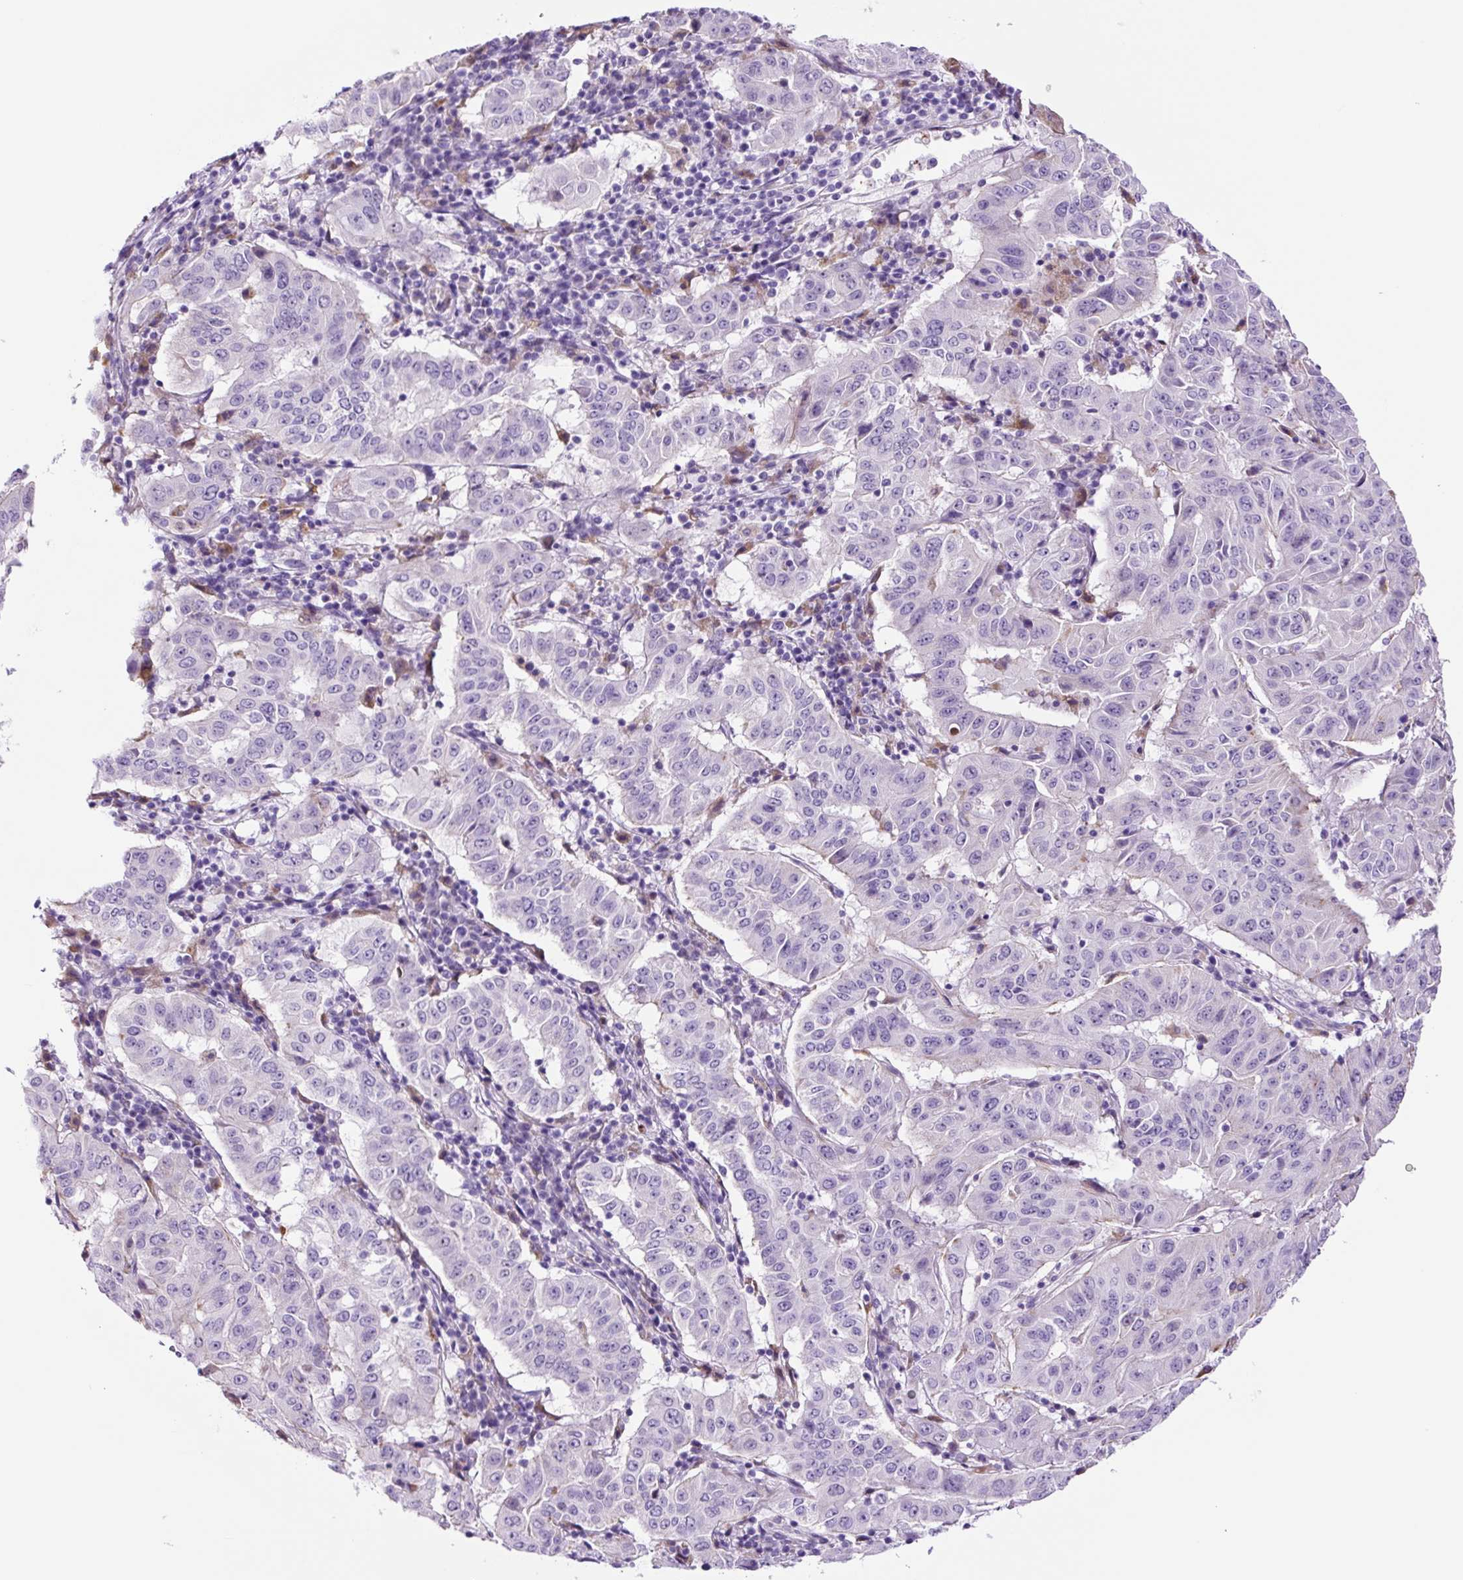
{"staining": {"intensity": "negative", "quantity": "none", "location": "none"}, "tissue": "pancreatic cancer", "cell_type": "Tumor cells", "image_type": "cancer", "snomed": [{"axis": "morphology", "description": "Adenocarcinoma, NOS"}, {"axis": "topography", "description": "Pancreas"}], "caption": "Tumor cells are negative for protein expression in human pancreatic cancer.", "gene": "LCN10", "patient": {"sex": "male", "age": 63}}